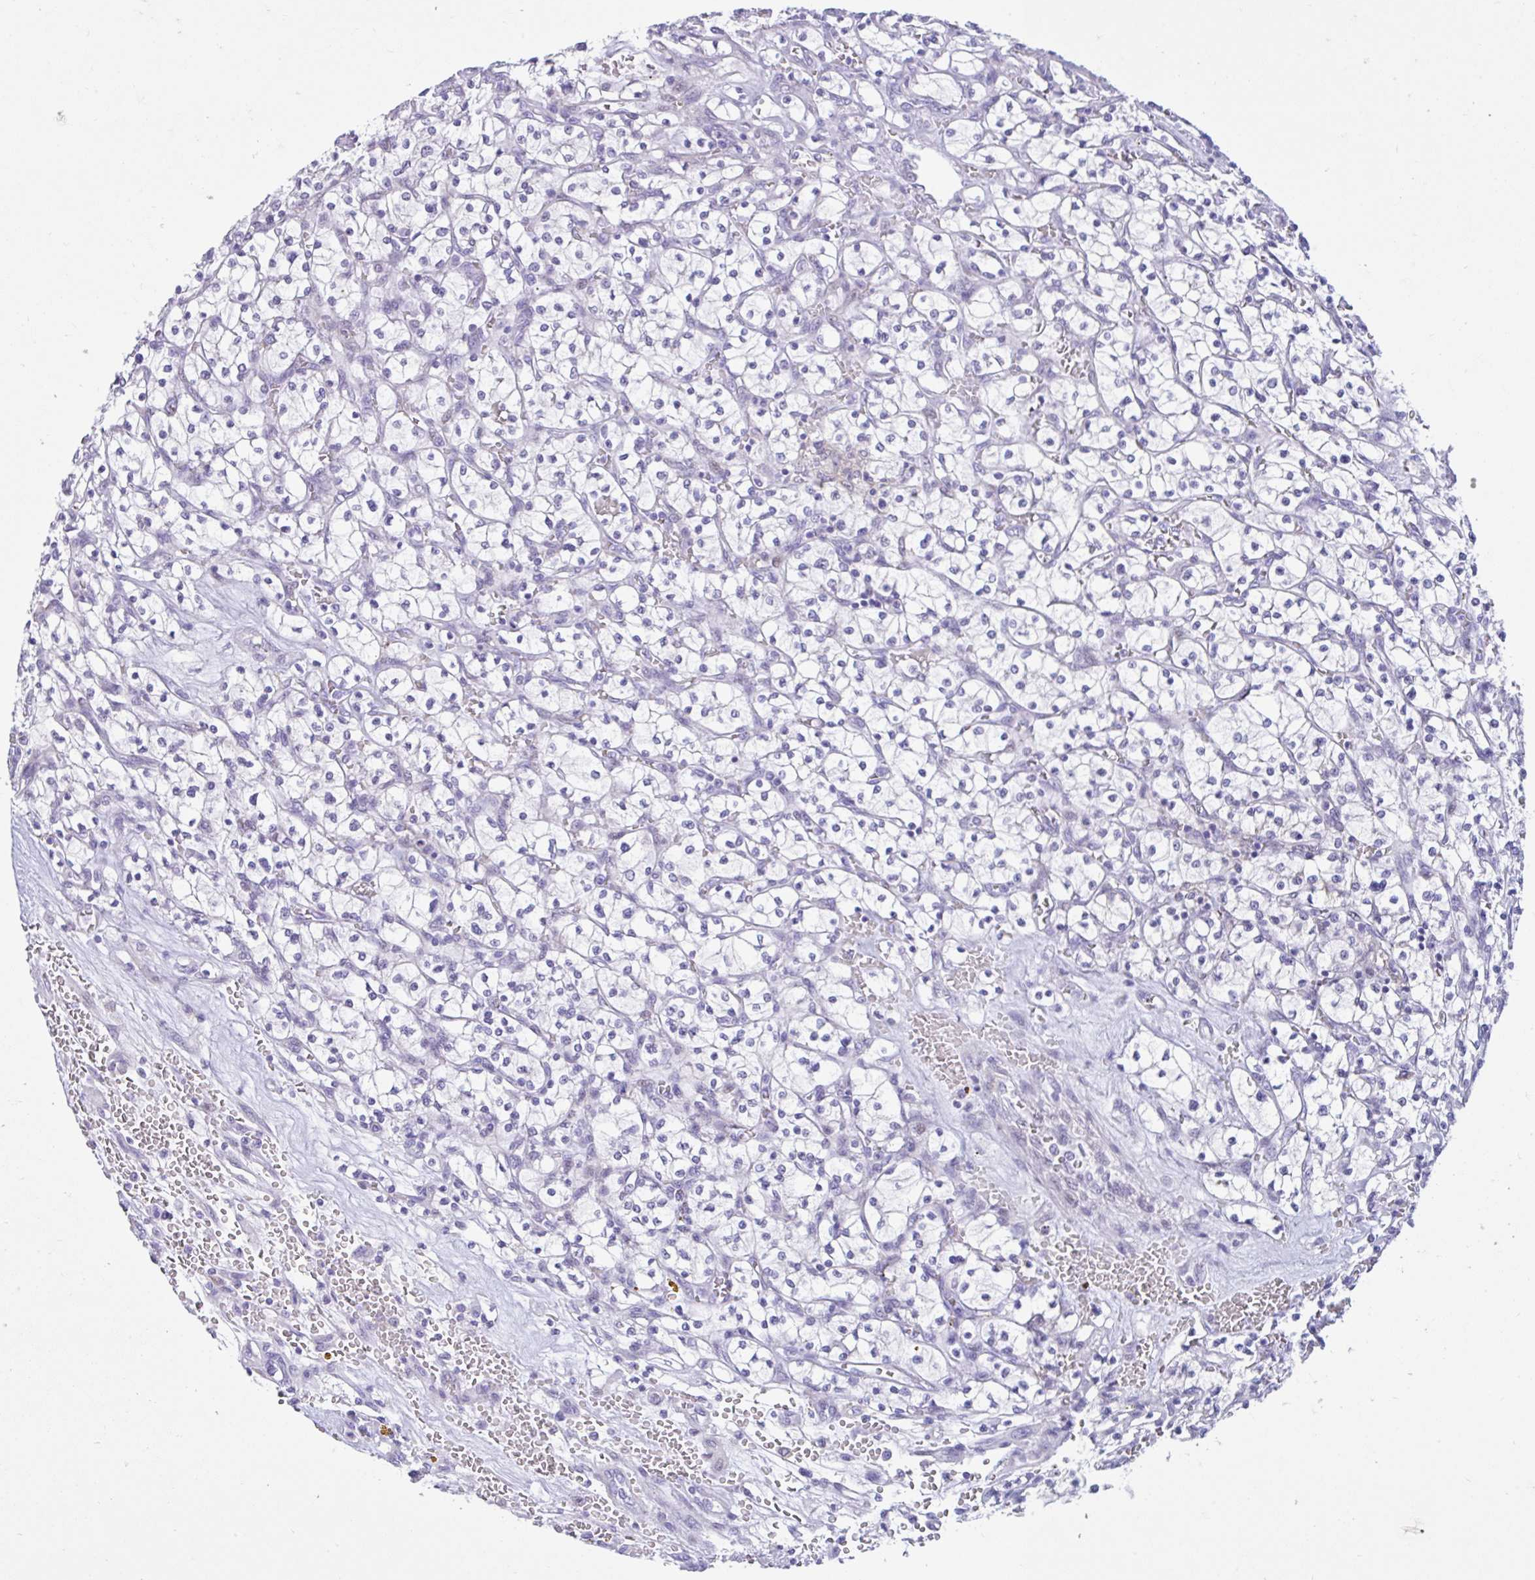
{"staining": {"intensity": "negative", "quantity": "none", "location": "none"}, "tissue": "renal cancer", "cell_type": "Tumor cells", "image_type": "cancer", "snomed": [{"axis": "morphology", "description": "Adenocarcinoma, NOS"}, {"axis": "topography", "description": "Kidney"}], "caption": "The IHC micrograph has no significant positivity in tumor cells of renal cancer (adenocarcinoma) tissue.", "gene": "NHLH2", "patient": {"sex": "female", "age": 64}}